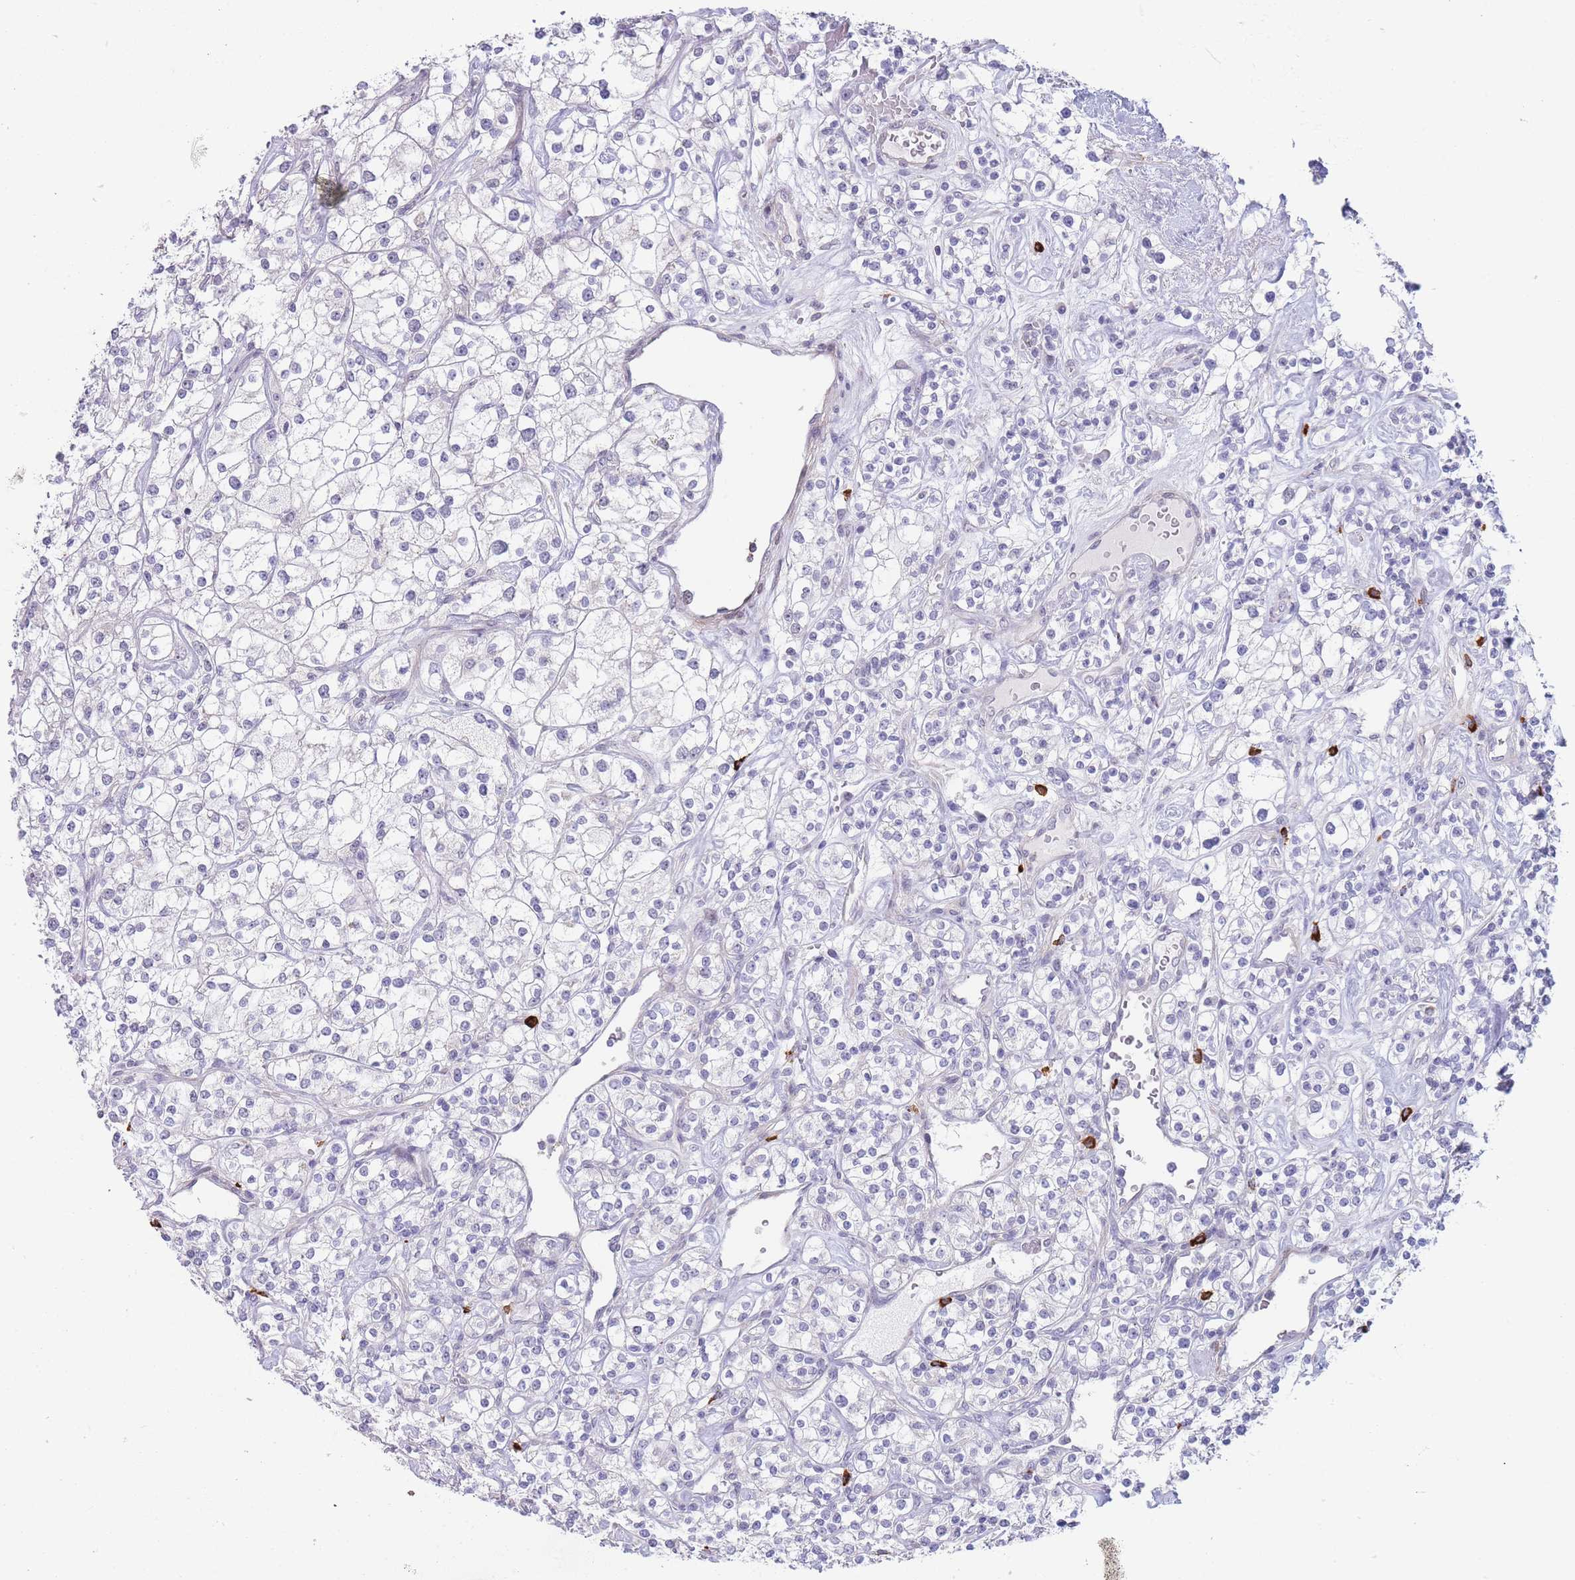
{"staining": {"intensity": "negative", "quantity": "none", "location": "none"}, "tissue": "renal cancer", "cell_type": "Tumor cells", "image_type": "cancer", "snomed": [{"axis": "morphology", "description": "Adenocarcinoma, NOS"}, {"axis": "topography", "description": "Kidney"}], "caption": "Photomicrograph shows no protein expression in tumor cells of renal cancer tissue. (DAB IHC visualized using brightfield microscopy, high magnification).", "gene": "ASAP3", "patient": {"sex": "male", "age": 77}}